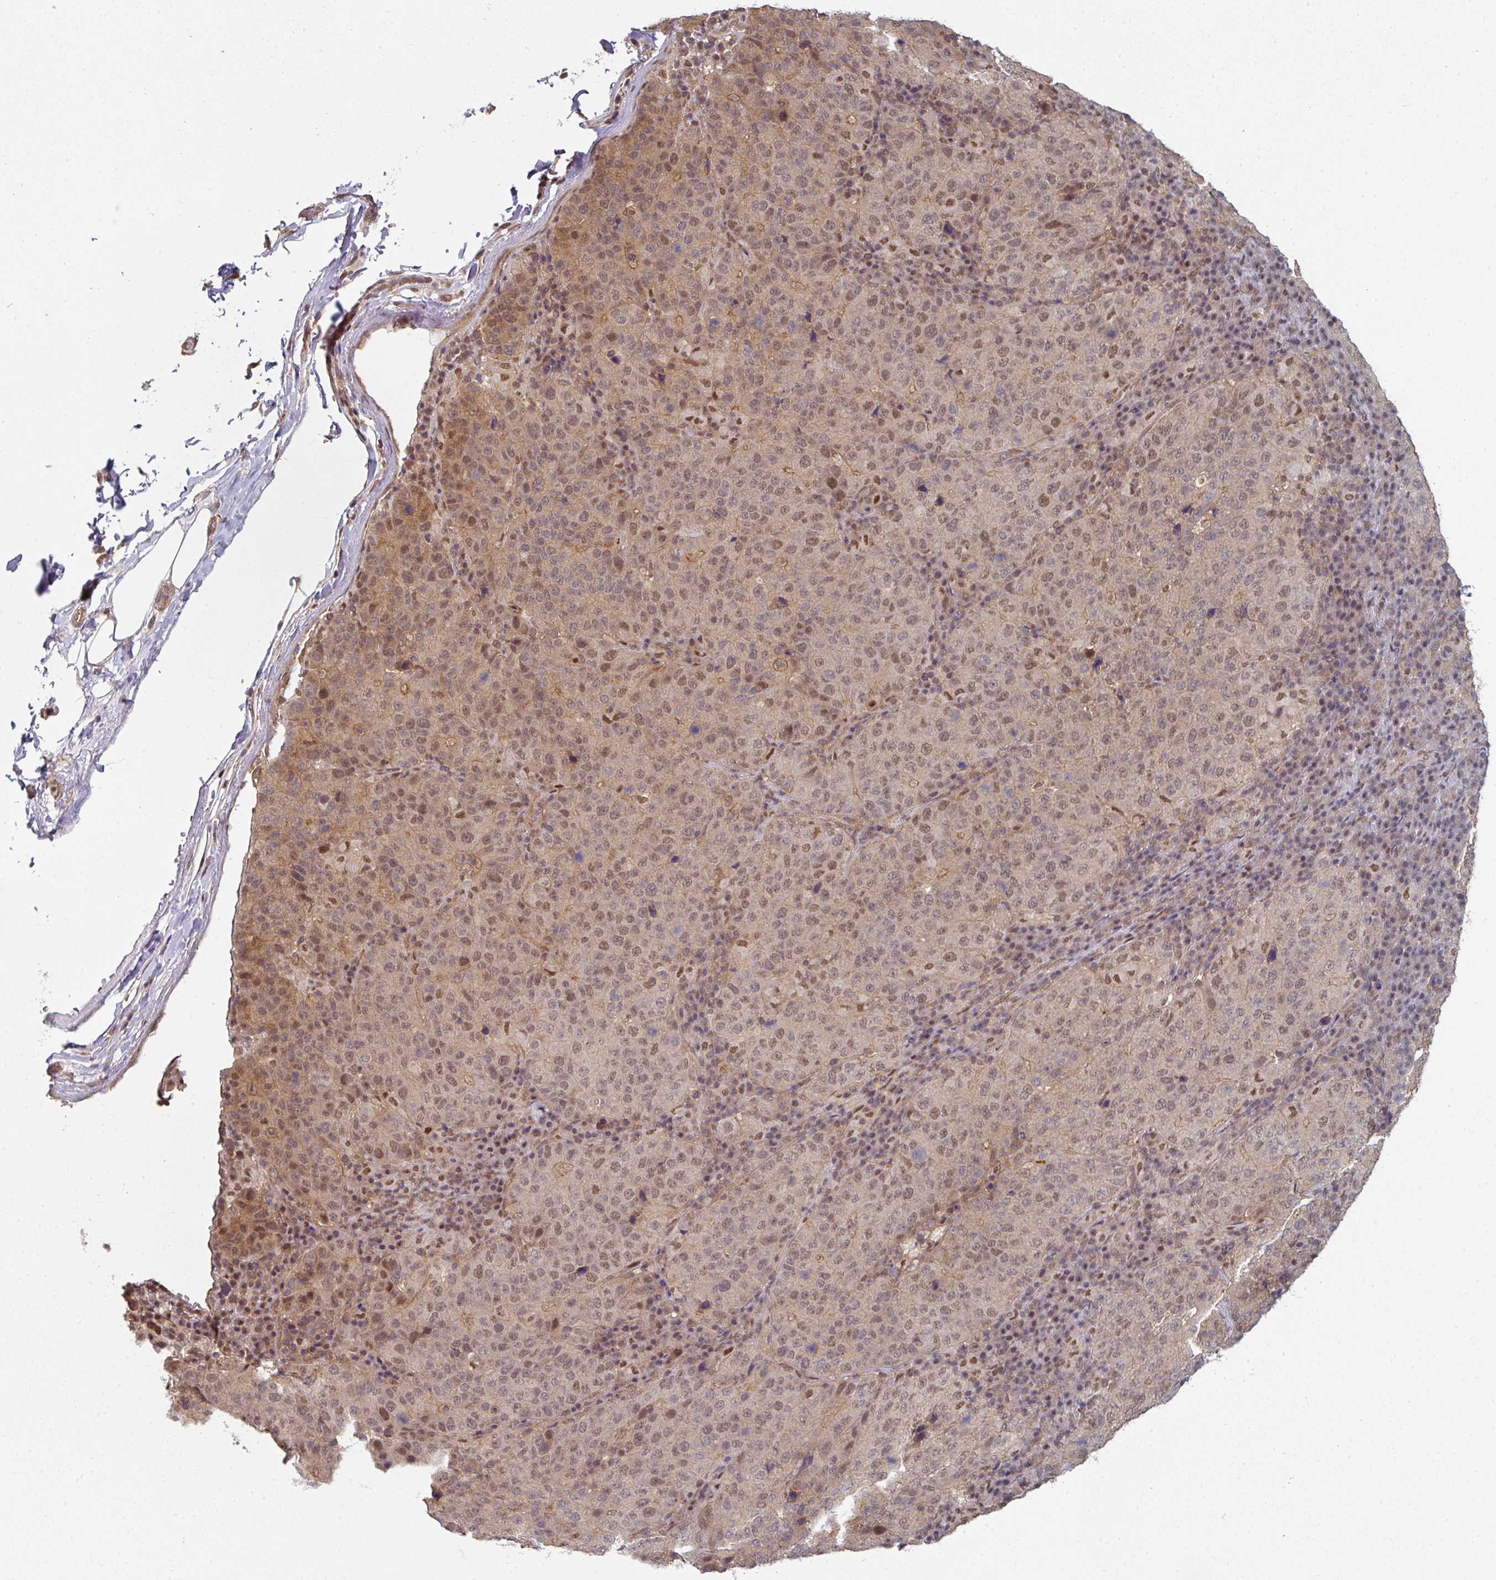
{"staining": {"intensity": "weak", "quantity": "25%-75%", "location": "cytoplasmic/membranous,nuclear"}, "tissue": "stomach cancer", "cell_type": "Tumor cells", "image_type": "cancer", "snomed": [{"axis": "morphology", "description": "Adenocarcinoma, NOS"}, {"axis": "topography", "description": "Stomach"}], "caption": "Stomach cancer was stained to show a protein in brown. There is low levels of weak cytoplasmic/membranous and nuclear positivity in approximately 25%-75% of tumor cells. (DAB (3,3'-diaminobenzidine) = brown stain, brightfield microscopy at high magnification).", "gene": "PSME3IP1", "patient": {"sex": "male", "age": 71}}